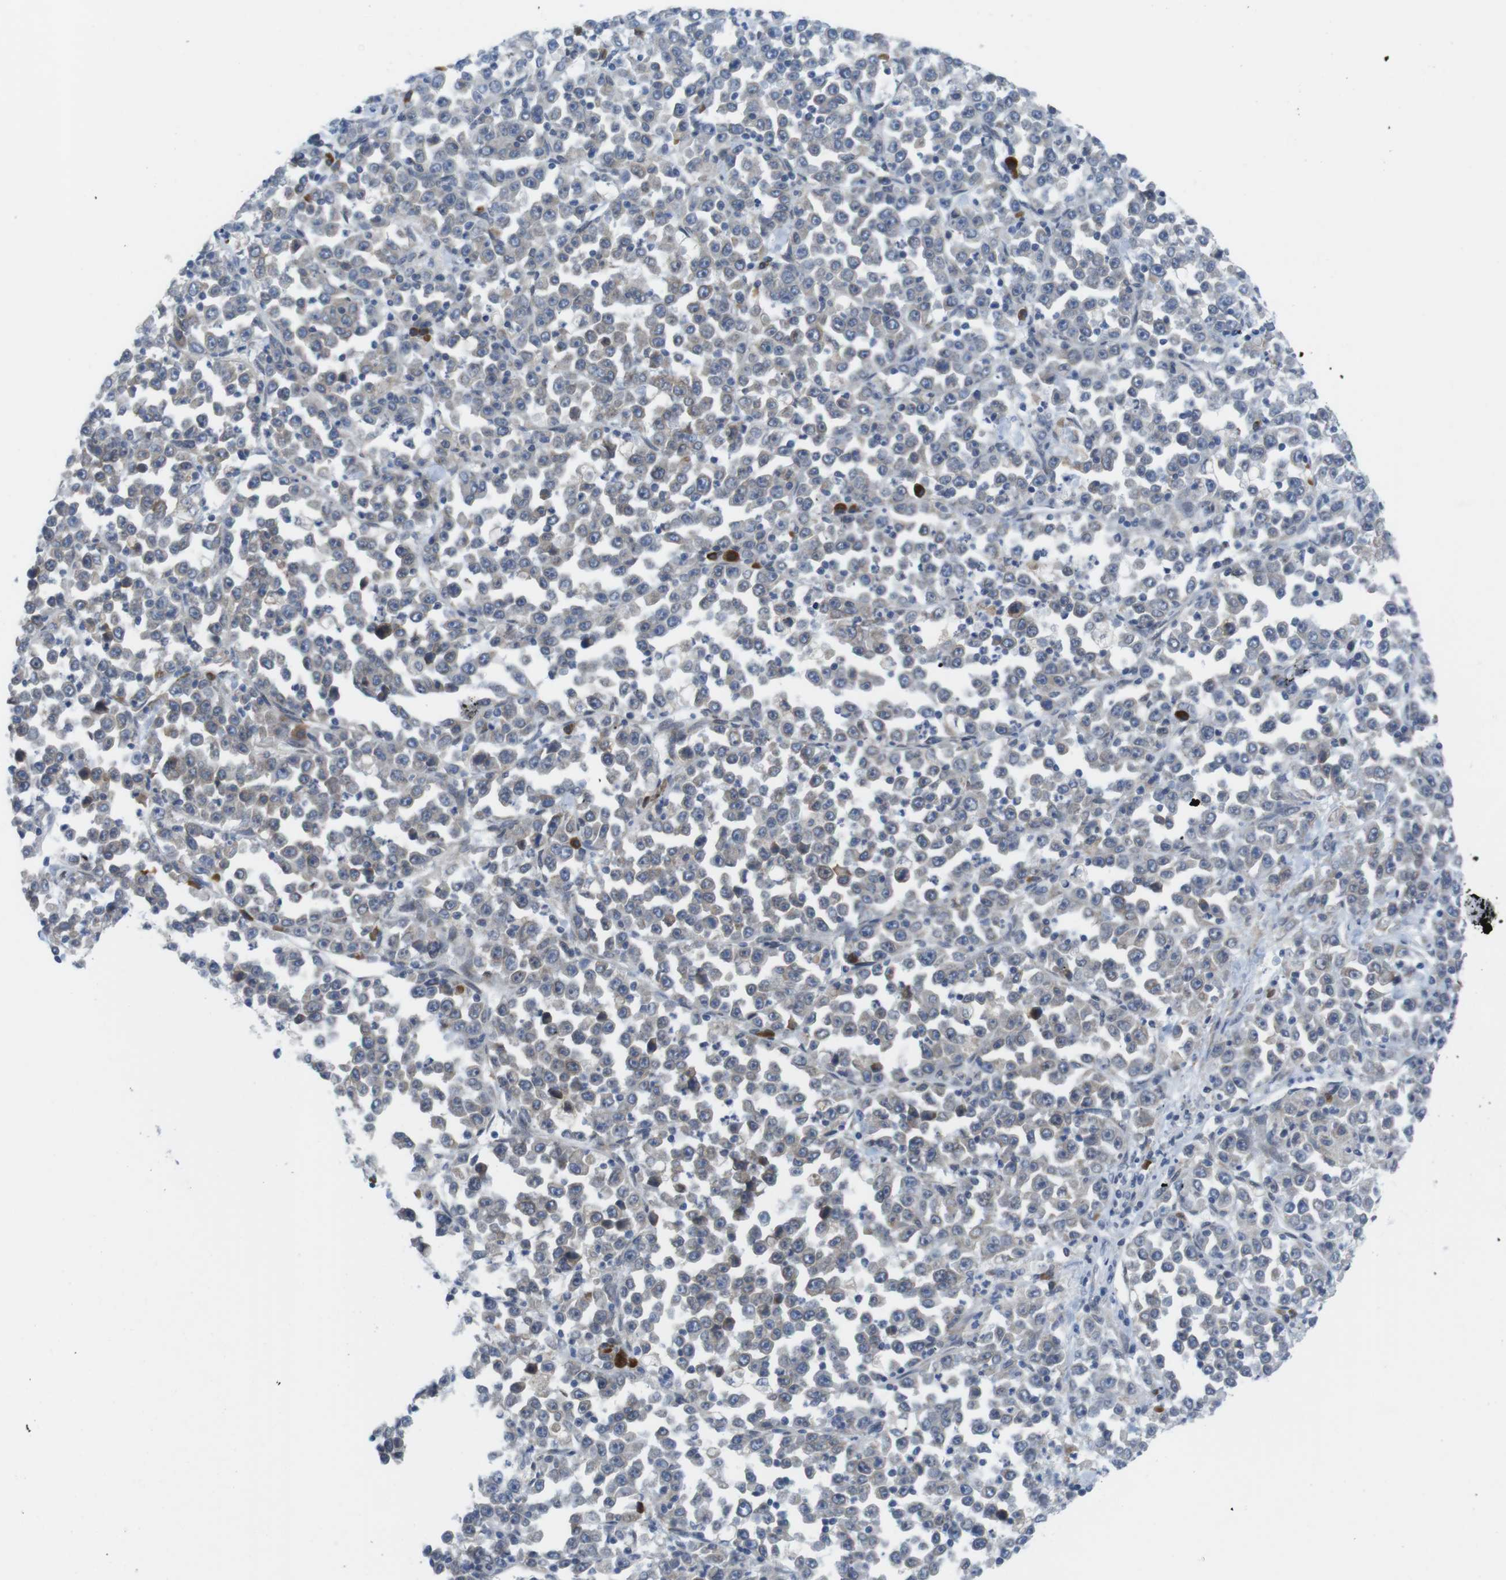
{"staining": {"intensity": "negative", "quantity": "none", "location": "none"}, "tissue": "stomach cancer", "cell_type": "Tumor cells", "image_type": "cancer", "snomed": [{"axis": "morphology", "description": "Normal tissue, NOS"}, {"axis": "morphology", "description": "Adenocarcinoma, NOS"}, {"axis": "topography", "description": "Stomach, upper"}, {"axis": "topography", "description": "Stomach"}], "caption": "Stomach cancer was stained to show a protein in brown. There is no significant staining in tumor cells. Nuclei are stained in blue.", "gene": "ERGIC3", "patient": {"sex": "male", "age": 59}}